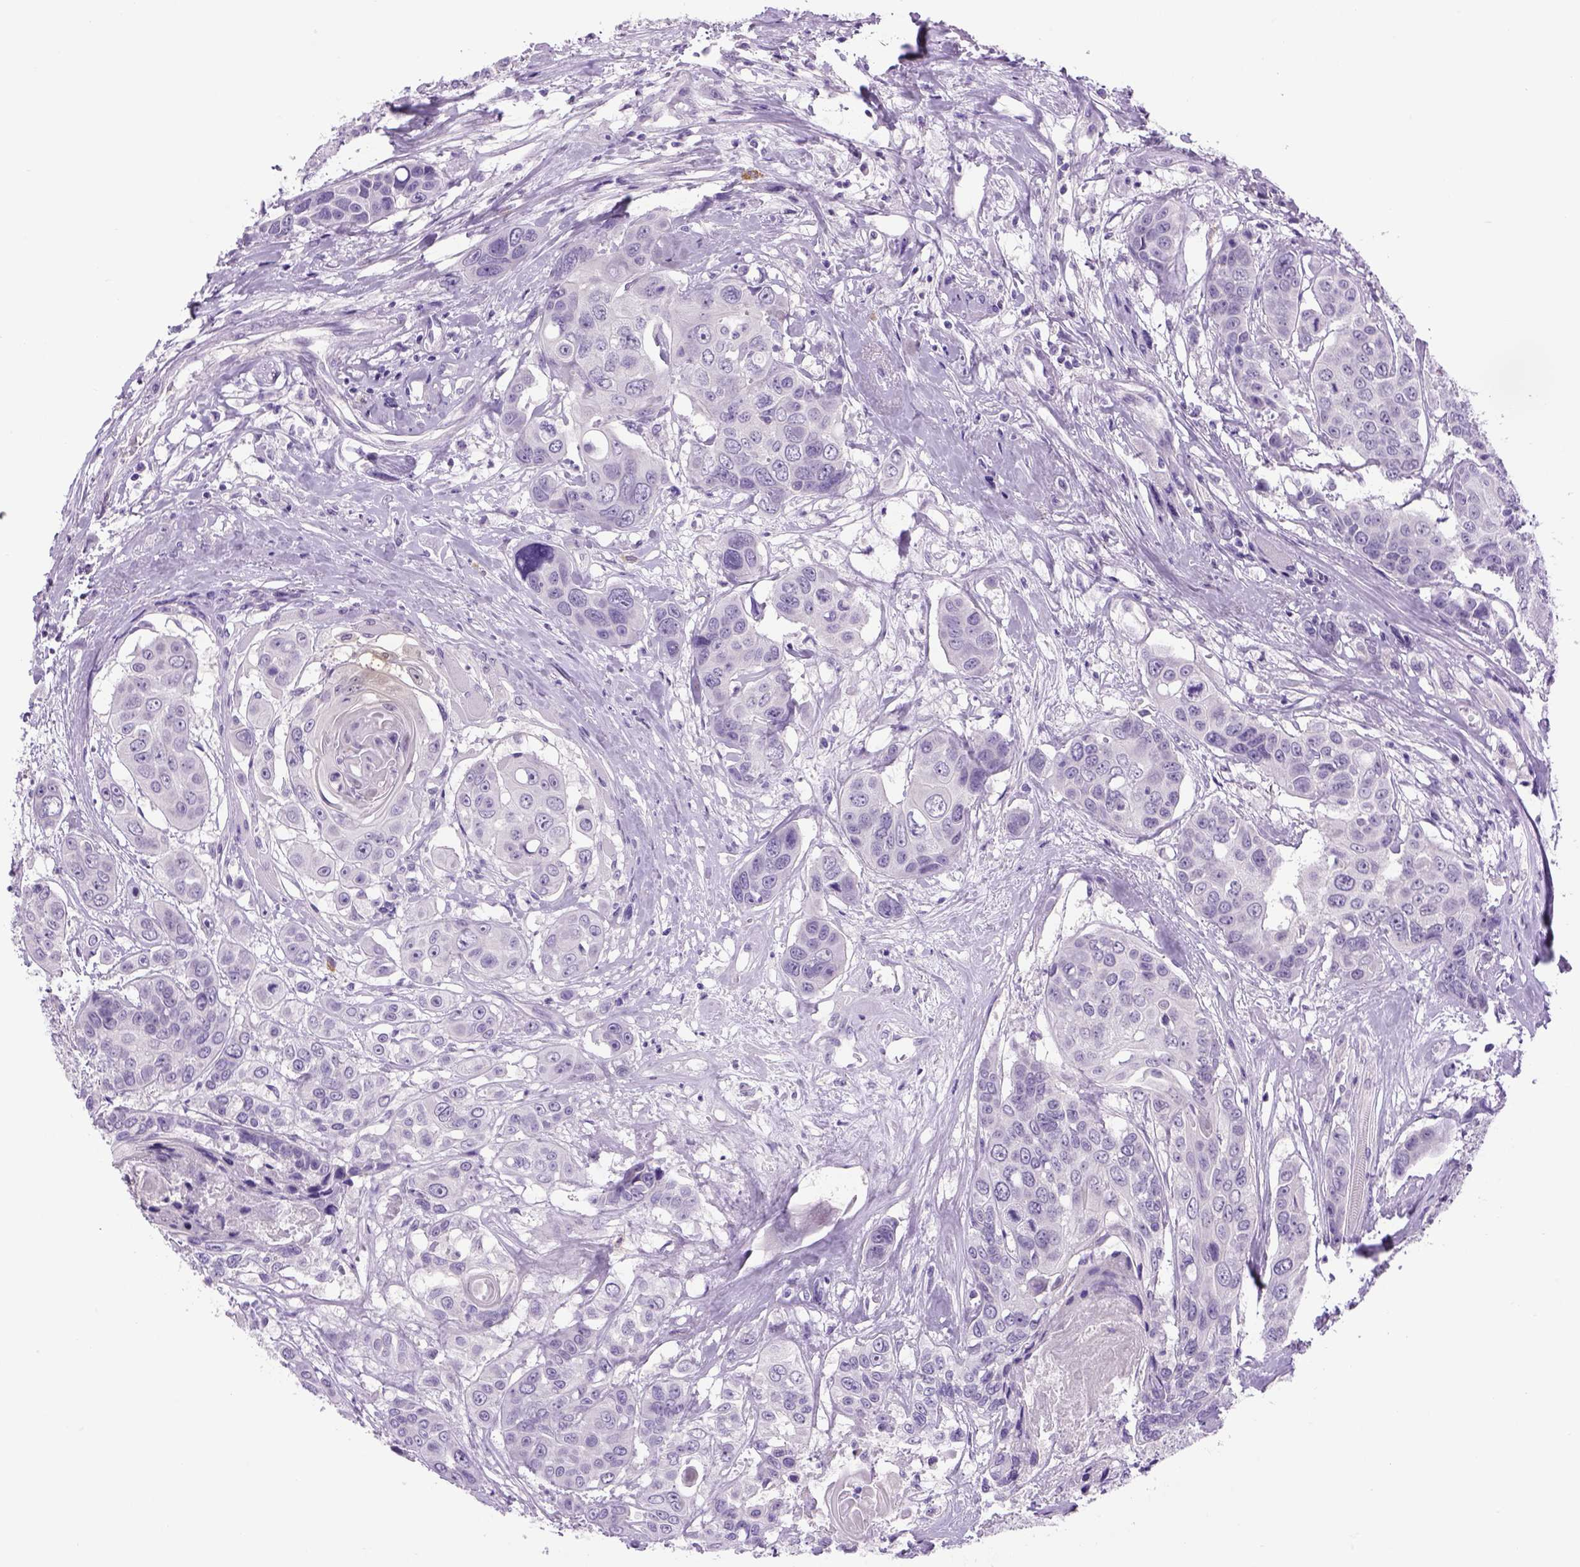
{"staining": {"intensity": "negative", "quantity": "none", "location": "none"}, "tissue": "head and neck cancer", "cell_type": "Tumor cells", "image_type": "cancer", "snomed": [{"axis": "morphology", "description": "Squamous cell carcinoma, NOS"}, {"axis": "topography", "description": "Oral tissue"}, {"axis": "topography", "description": "Head-Neck"}], "caption": "DAB (3,3'-diaminobenzidine) immunohistochemical staining of human head and neck cancer demonstrates no significant expression in tumor cells.", "gene": "DBH", "patient": {"sex": "male", "age": 56}}